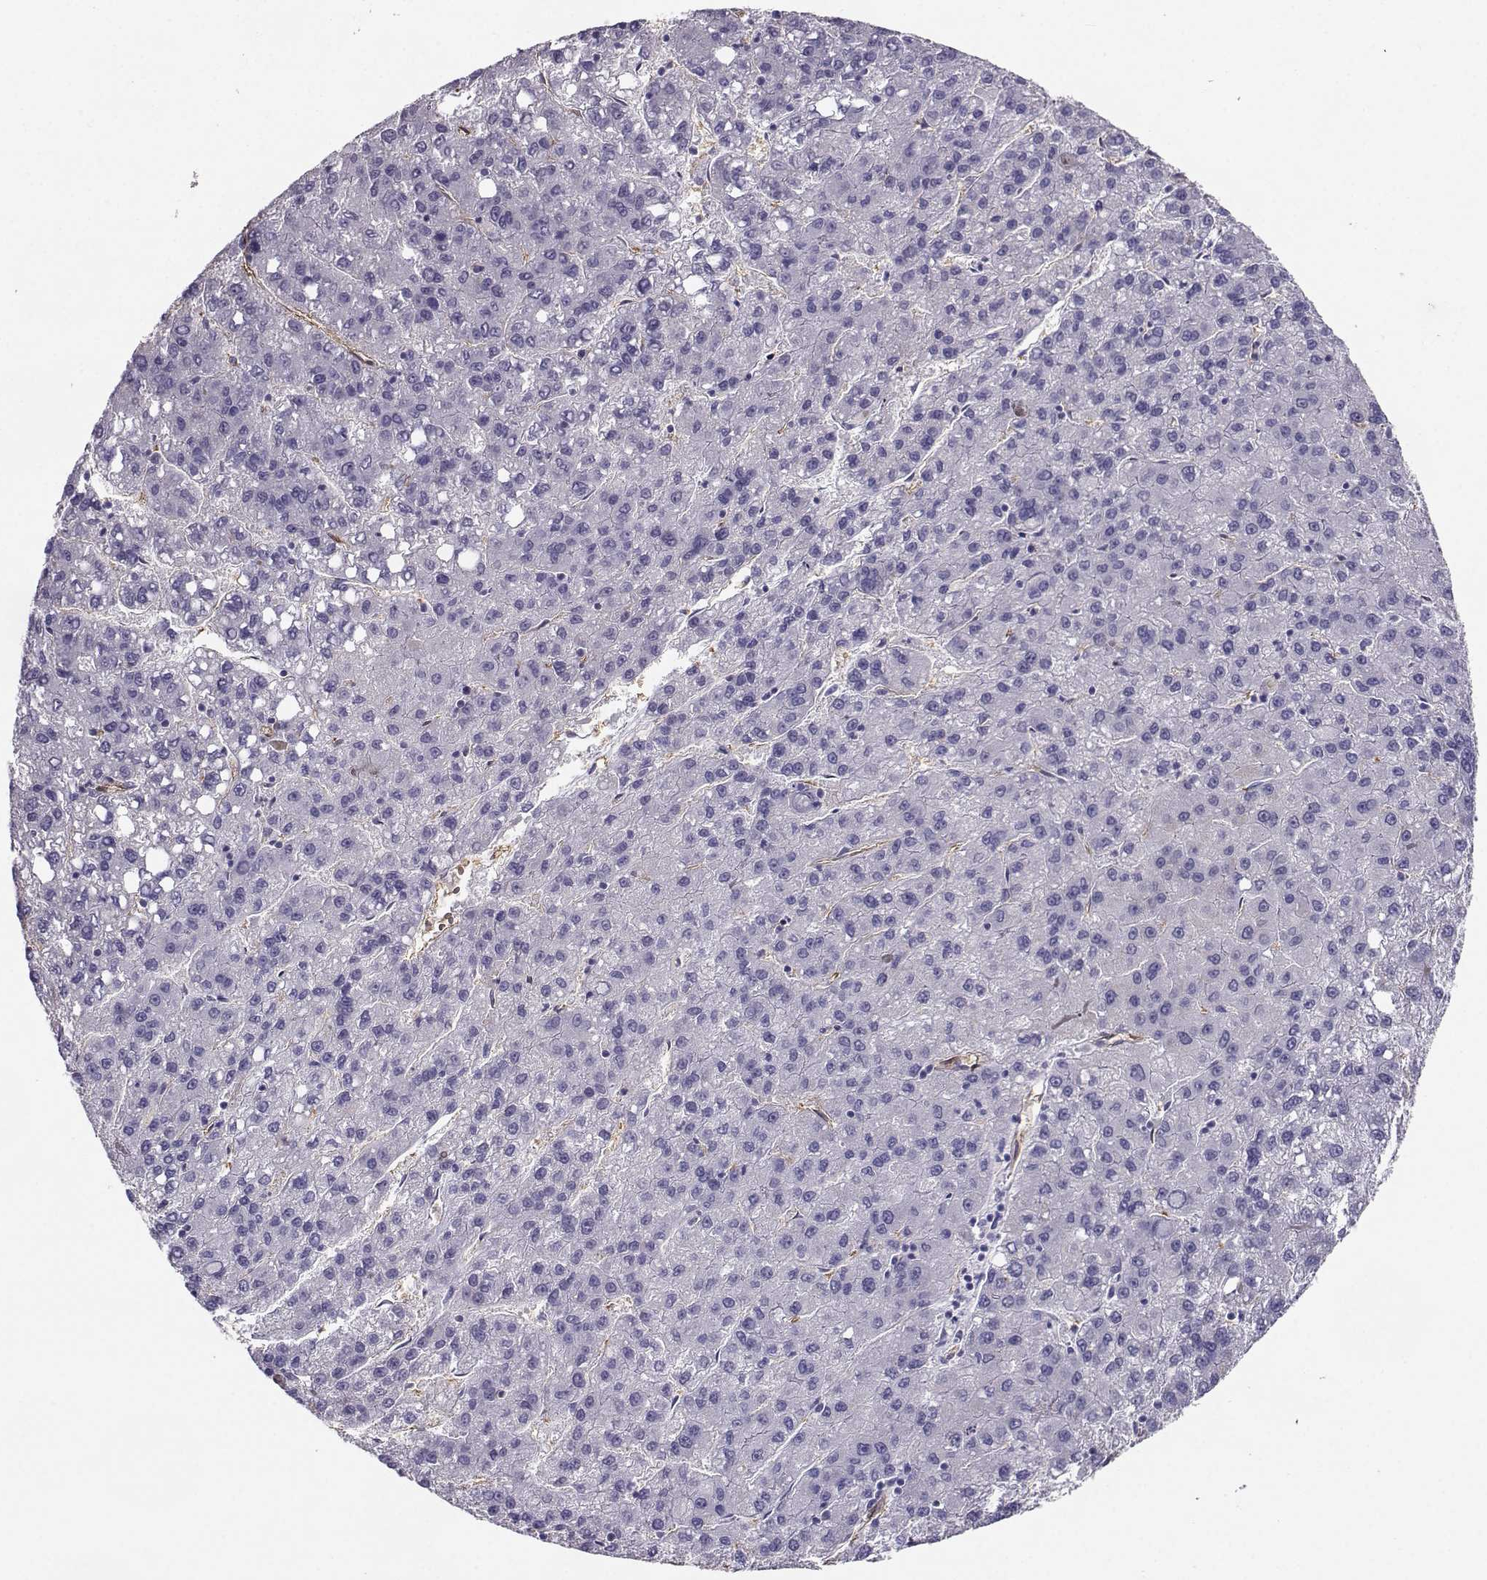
{"staining": {"intensity": "negative", "quantity": "none", "location": "none"}, "tissue": "liver cancer", "cell_type": "Tumor cells", "image_type": "cancer", "snomed": [{"axis": "morphology", "description": "Carcinoma, Hepatocellular, NOS"}, {"axis": "topography", "description": "Liver"}], "caption": "This micrograph is of liver hepatocellular carcinoma stained with IHC to label a protein in brown with the nuclei are counter-stained blue. There is no positivity in tumor cells.", "gene": "CLUL1", "patient": {"sex": "female", "age": 82}}